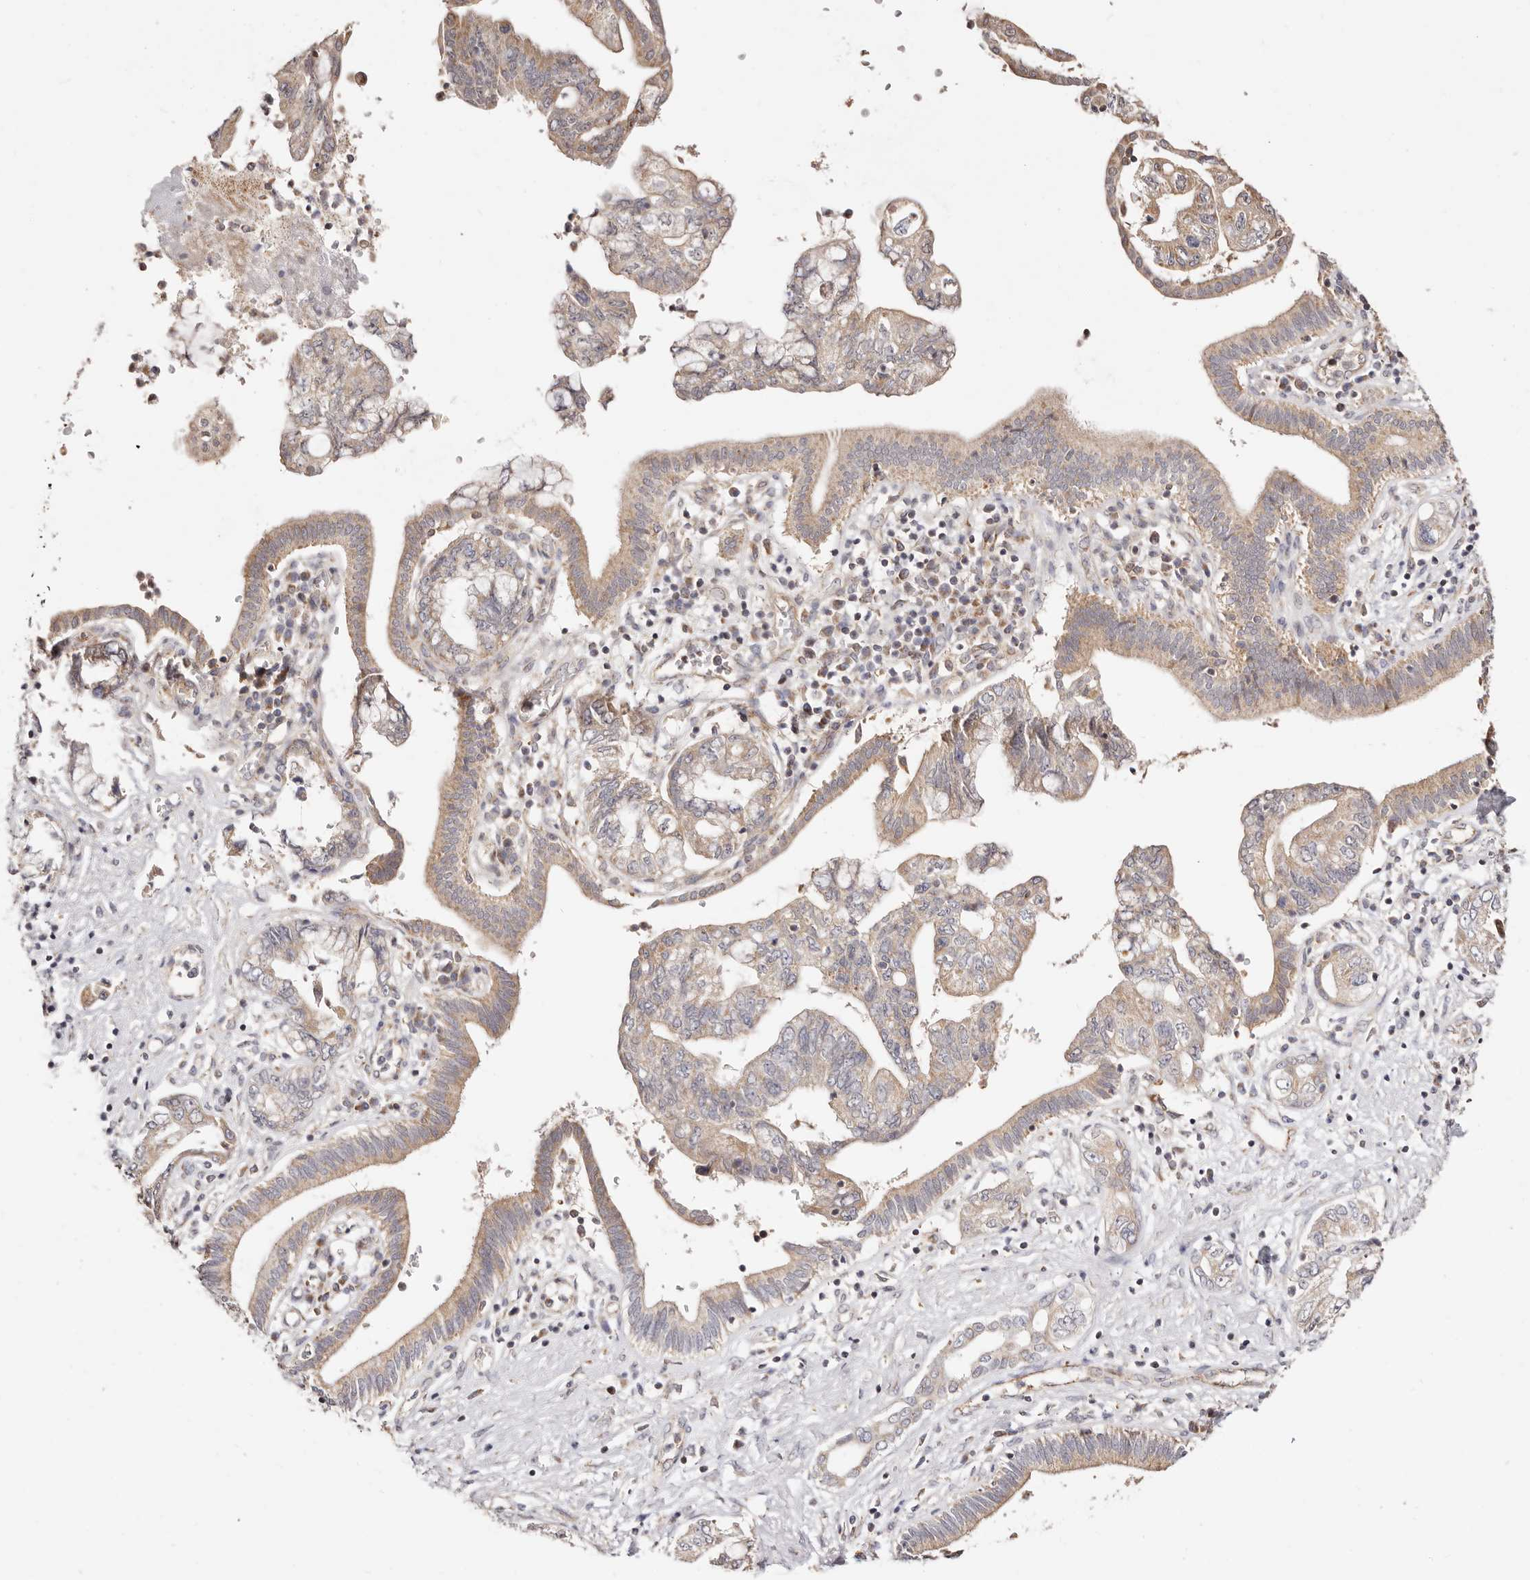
{"staining": {"intensity": "moderate", "quantity": ">75%", "location": "cytoplasmic/membranous"}, "tissue": "pancreatic cancer", "cell_type": "Tumor cells", "image_type": "cancer", "snomed": [{"axis": "morphology", "description": "Adenocarcinoma, NOS"}, {"axis": "topography", "description": "Pancreas"}], "caption": "An image of human pancreatic cancer stained for a protein demonstrates moderate cytoplasmic/membranous brown staining in tumor cells. (DAB (3,3'-diaminobenzidine) IHC, brown staining for protein, blue staining for nuclei).", "gene": "MAPK1", "patient": {"sex": "female", "age": 73}}